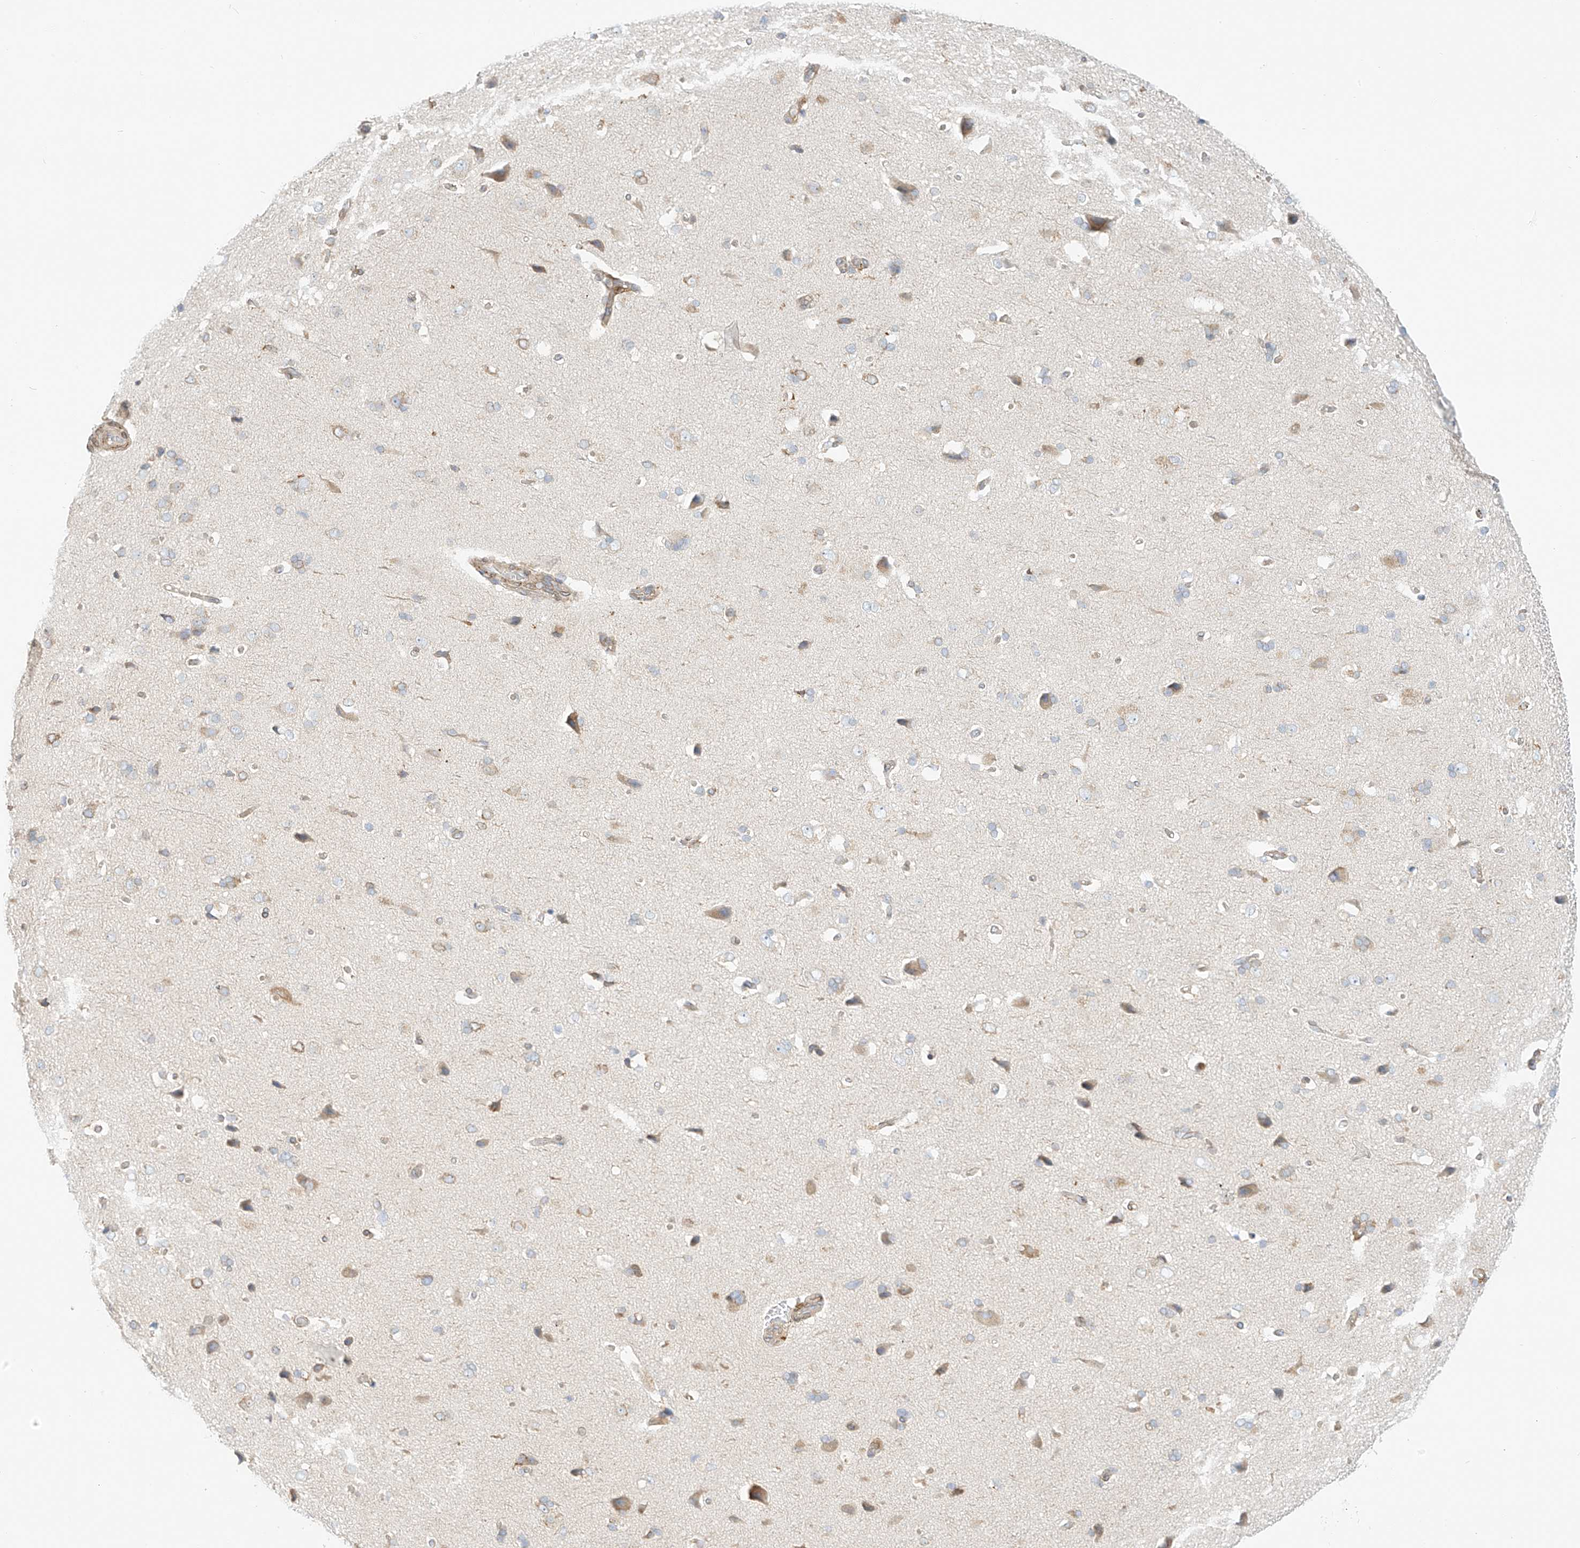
{"staining": {"intensity": "weak", "quantity": ">75%", "location": "cytoplasmic/membranous"}, "tissue": "cerebral cortex", "cell_type": "Endothelial cells", "image_type": "normal", "snomed": [{"axis": "morphology", "description": "Normal tissue, NOS"}, {"axis": "topography", "description": "Cerebral cortex"}], "caption": "Unremarkable cerebral cortex demonstrates weak cytoplasmic/membranous positivity in approximately >75% of endothelial cells.", "gene": "PCYOX1", "patient": {"sex": "male", "age": 62}}